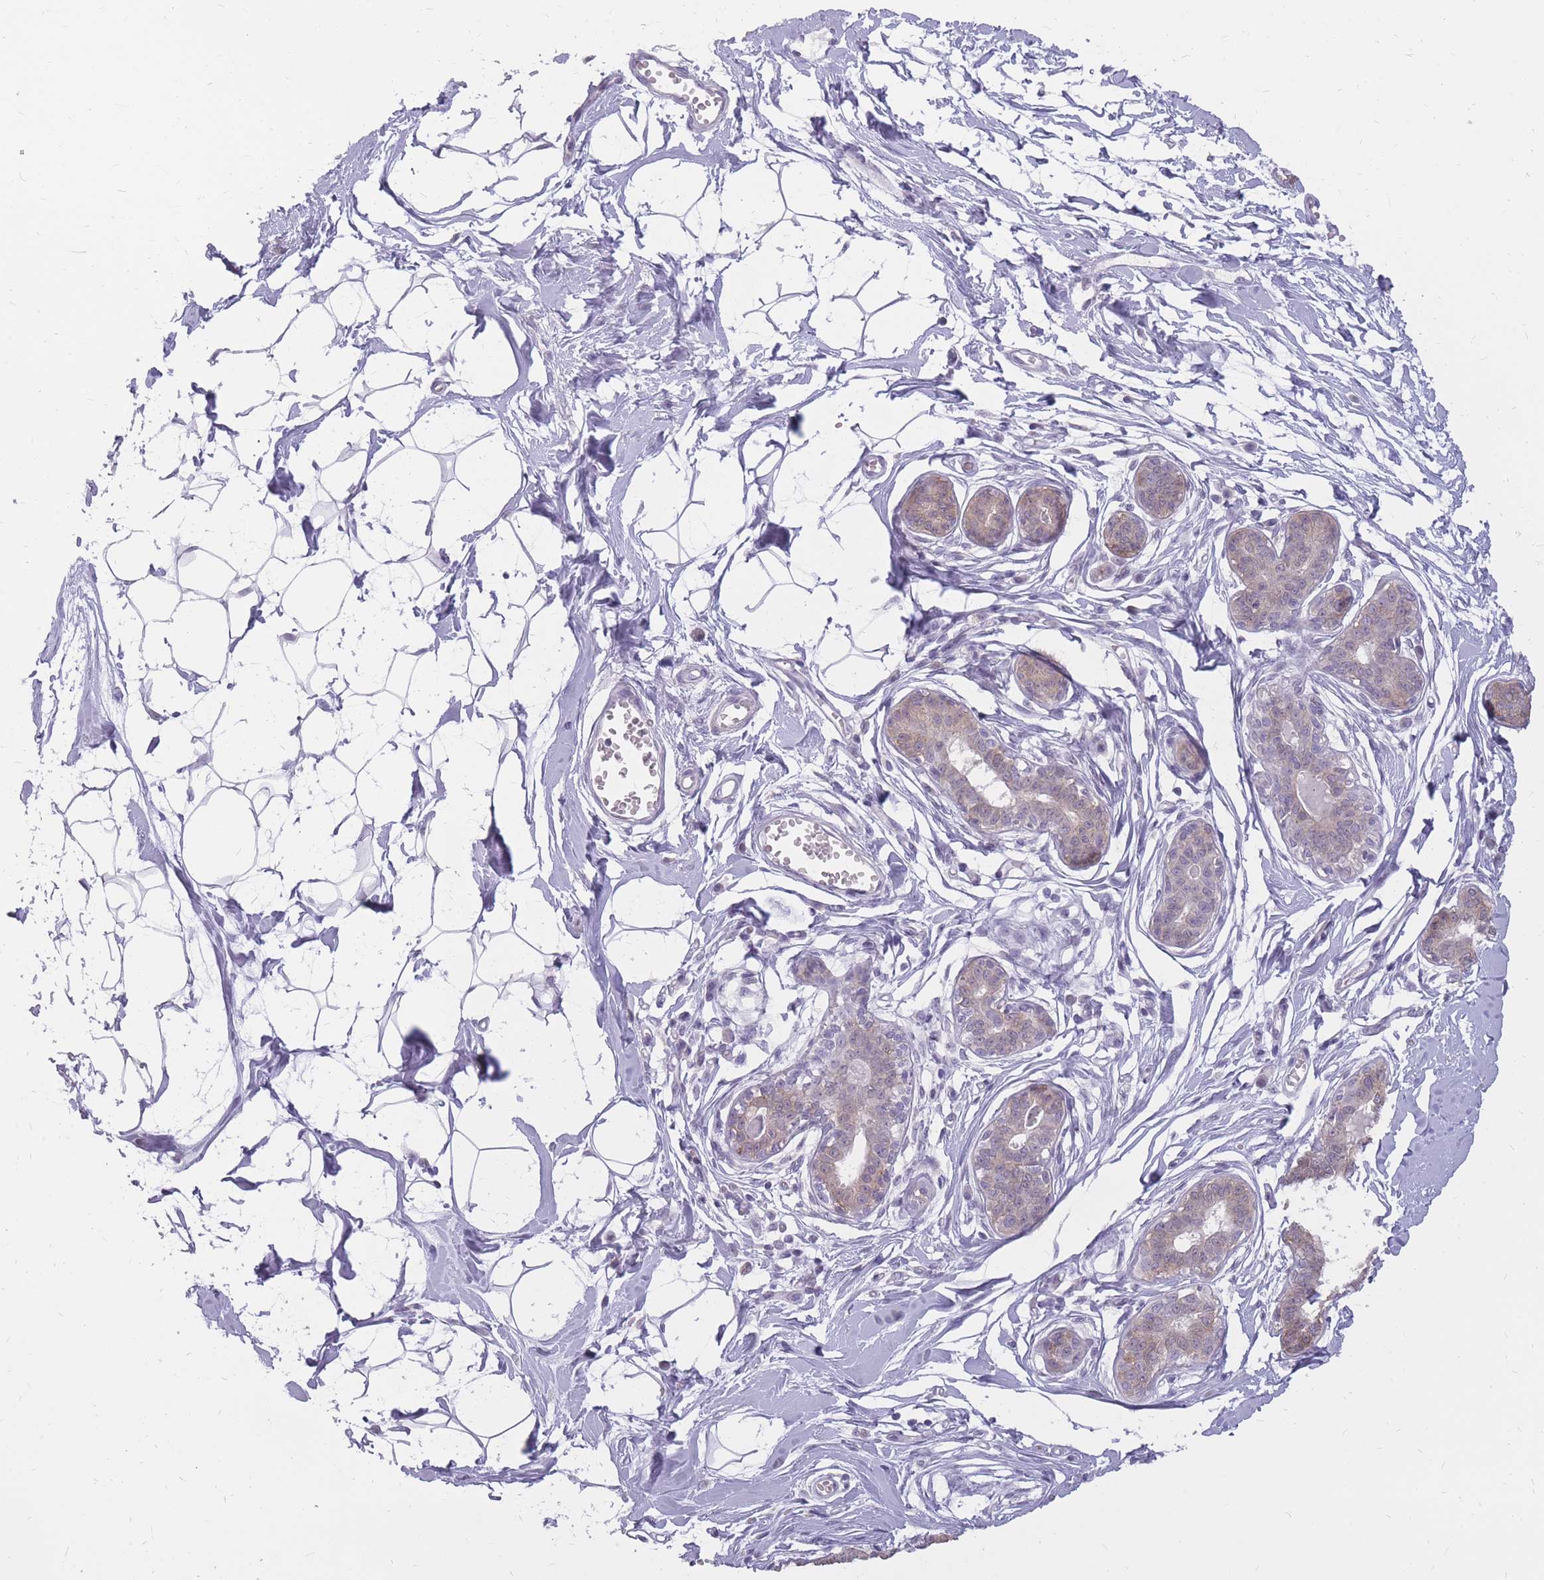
{"staining": {"intensity": "negative", "quantity": "none", "location": "none"}, "tissue": "breast", "cell_type": "Adipocytes", "image_type": "normal", "snomed": [{"axis": "morphology", "description": "Normal tissue, NOS"}, {"axis": "topography", "description": "Breast"}], "caption": "IHC of benign human breast demonstrates no positivity in adipocytes.", "gene": "POM121C", "patient": {"sex": "female", "age": 45}}